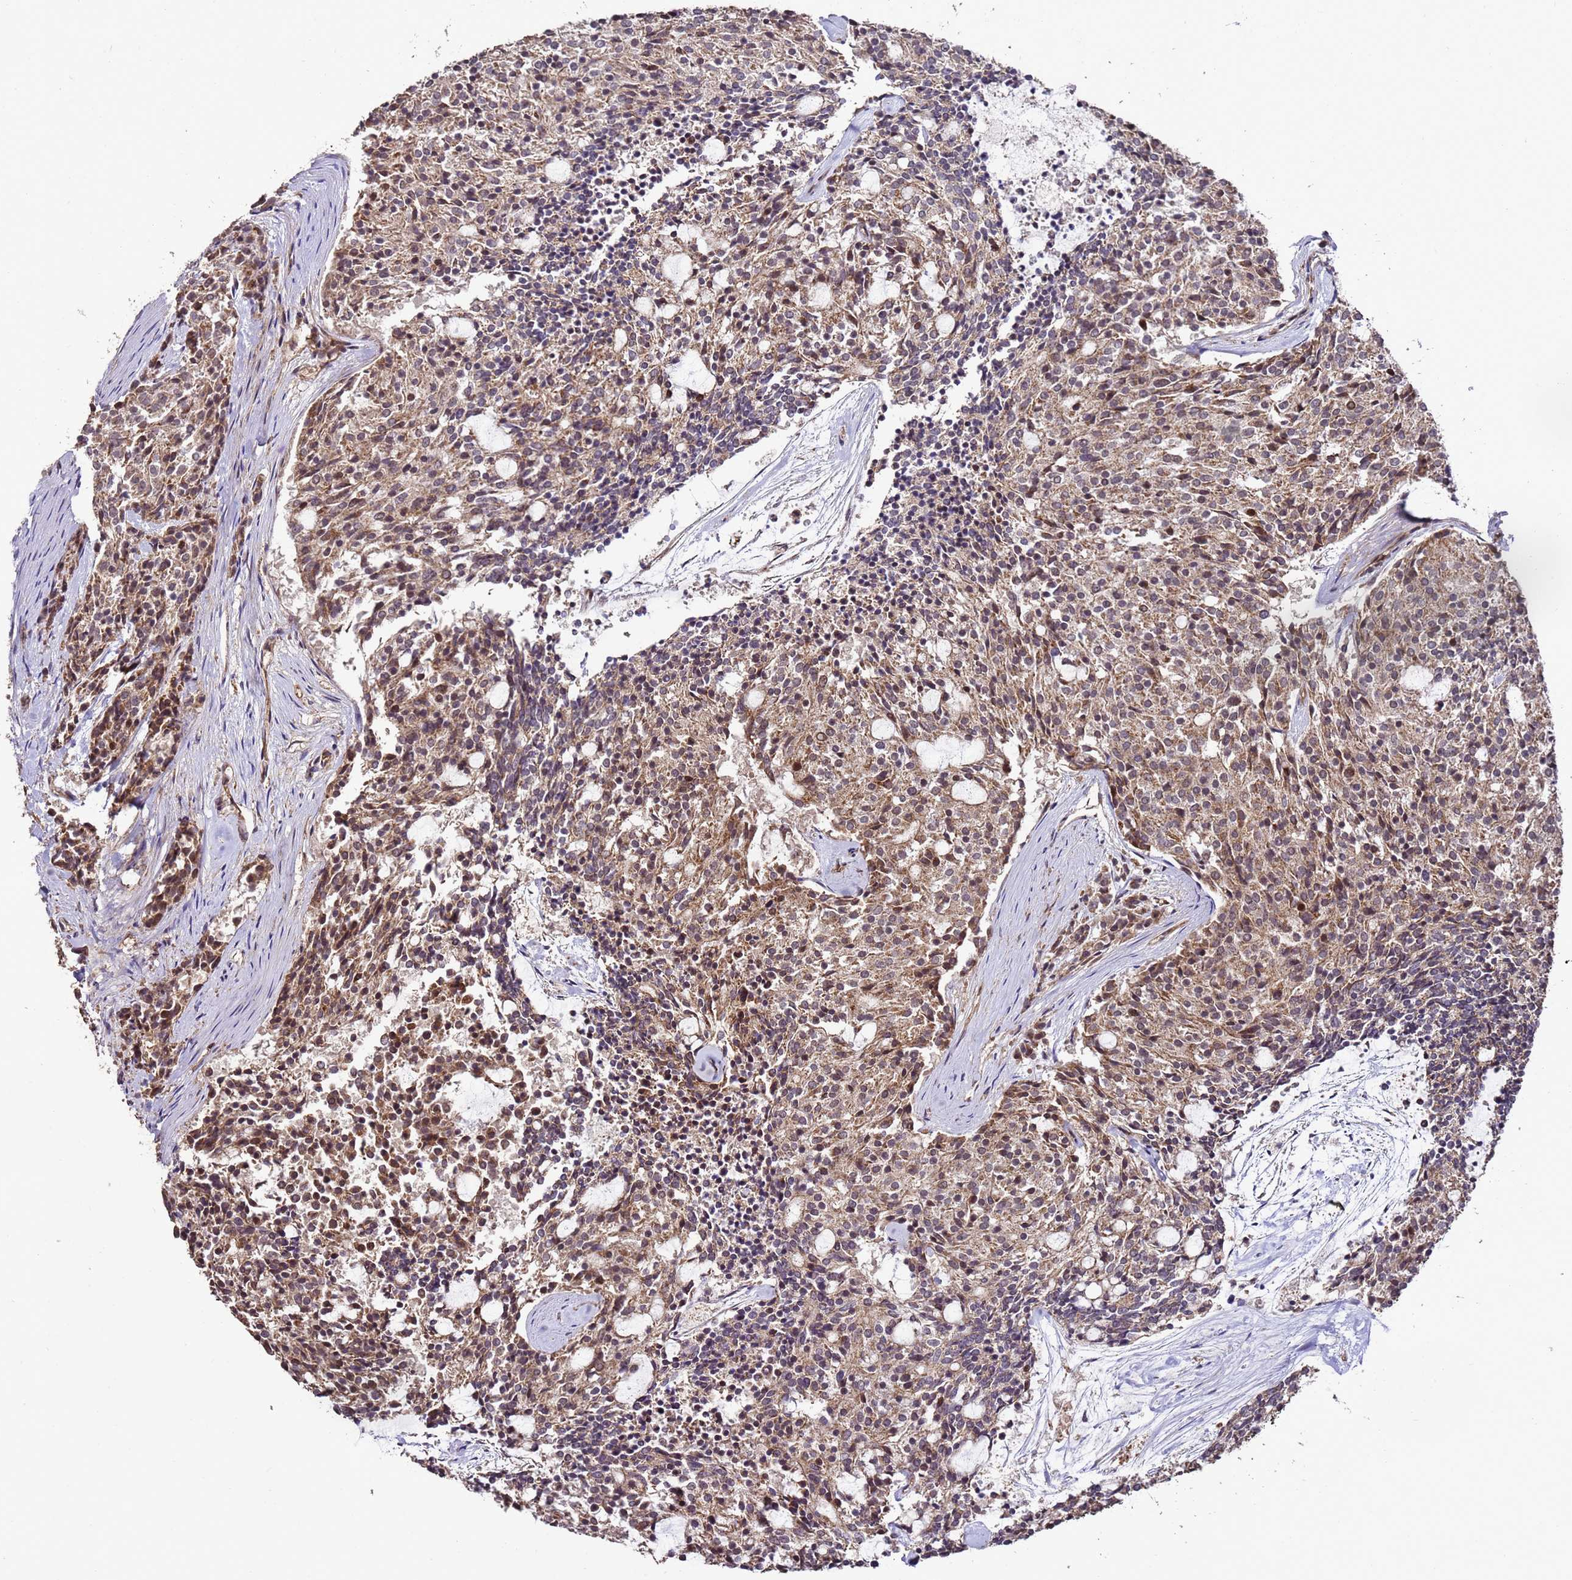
{"staining": {"intensity": "moderate", "quantity": ">75%", "location": "cytoplasmic/membranous,nuclear"}, "tissue": "carcinoid", "cell_type": "Tumor cells", "image_type": "cancer", "snomed": [{"axis": "morphology", "description": "Carcinoid, malignant, NOS"}, {"axis": "topography", "description": "Pancreas"}], "caption": "Malignant carcinoid stained with immunohistochemistry (IHC) displays moderate cytoplasmic/membranous and nuclear expression in approximately >75% of tumor cells. Using DAB (brown) and hematoxylin (blue) stains, captured at high magnification using brightfield microscopy.", "gene": "PRODH", "patient": {"sex": "female", "age": 54}}